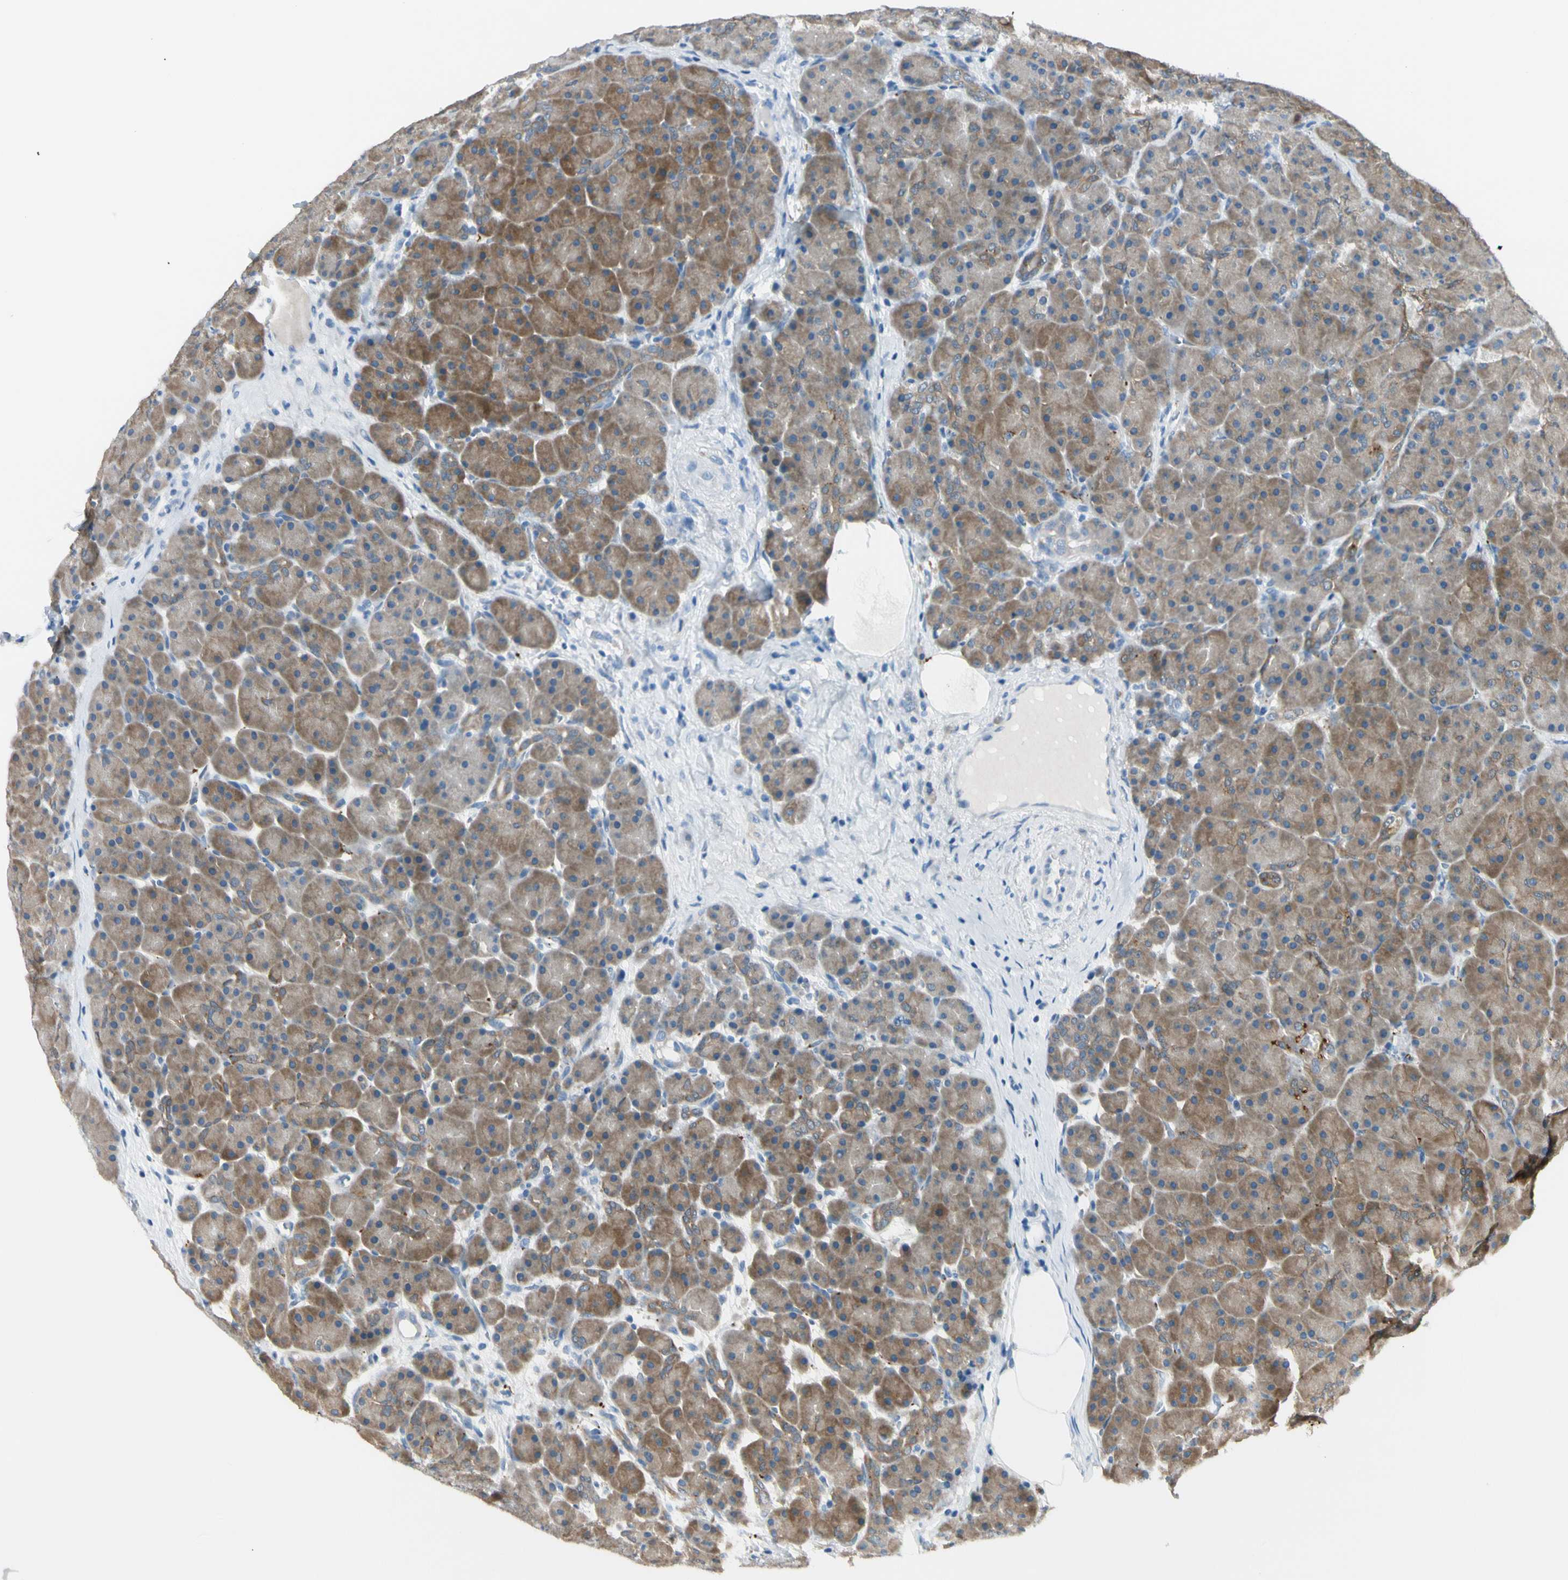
{"staining": {"intensity": "moderate", "quantity": ">75%", "location": "cytoplasmic/membranous"}, "tissue": "pancreas", "cell_type": "Exocrine glandular cells", "image_type": "normal", "snomed": [{"axis": "morphology", "description": "Normal tissue, NOS"}, {"axis": "topography", "description": "Pancreas"}], "caption": "A medium amount of moderate cytoplasmic/membranous positivity is appreciated in approximately >75% of exocrine glandular cells in normal pancreas. The staining is performed using DAB brown chromogen to label protein expression. The nuclei are counter-stained blue using hematoxylin.", "gene": "PEBP1", "patient": {"sex": "male", "age": 66}}